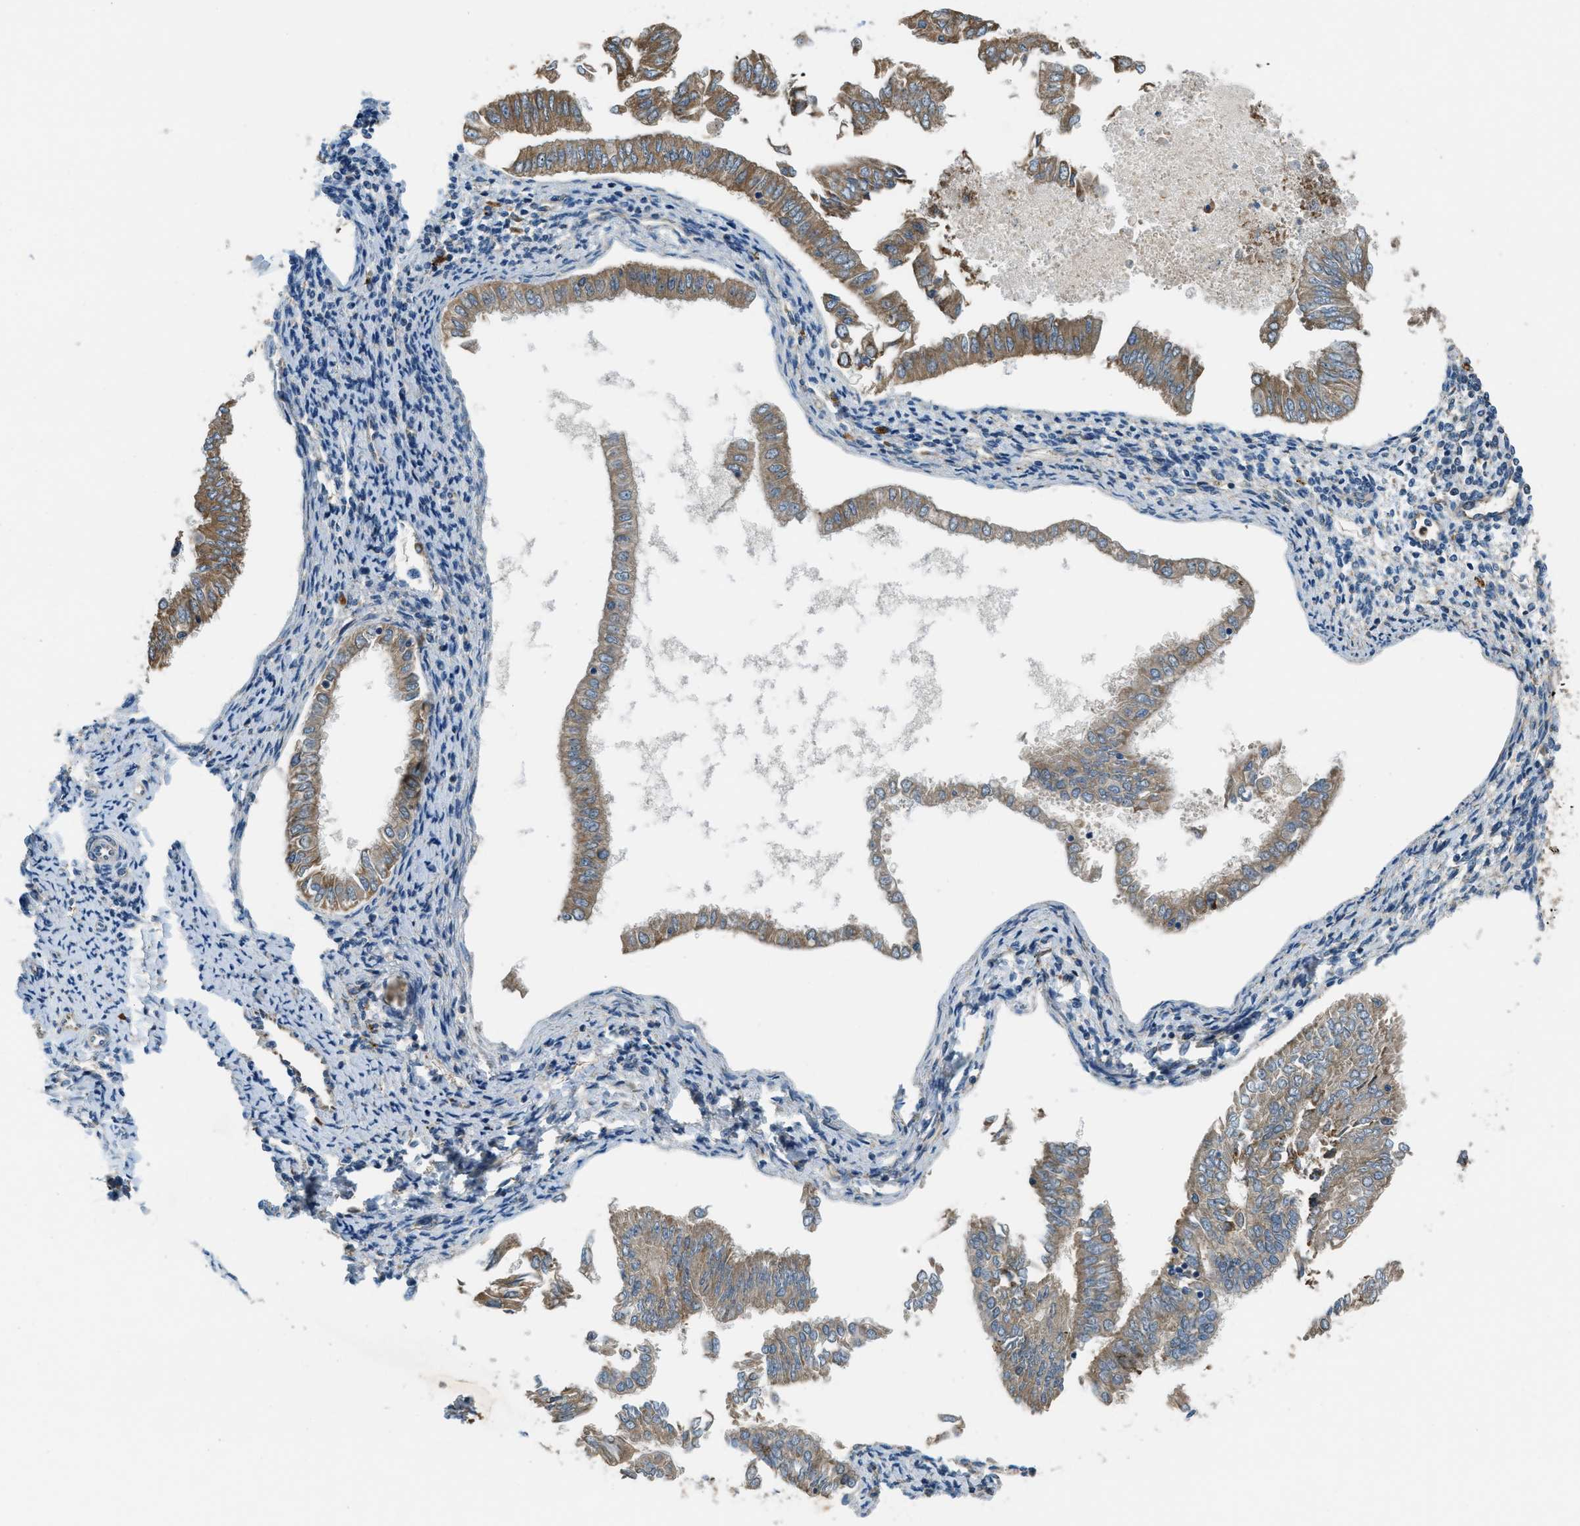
{"staining": {"intensity": "moderate", "quantity": ">75%", "location": "cytoplasmic/membranous"}, "tissue": "endometrial cancer", "cell_type": "Tumor cells", "image_type": "cancer", "snomed": [{"axis": "morphology", "description": "Adenocarcinoma, NOS"}, {"axis": "topography", "description": "Endometrium"}], "caption": "Endometrial adenocarcinoma stained with a brown dye reveals moderate cytoplasmic/membranous positive expression in approximately >75% of tumor cells.", "gene": "GIMAP8", "patient": {"sex": "female", "age": 53}}